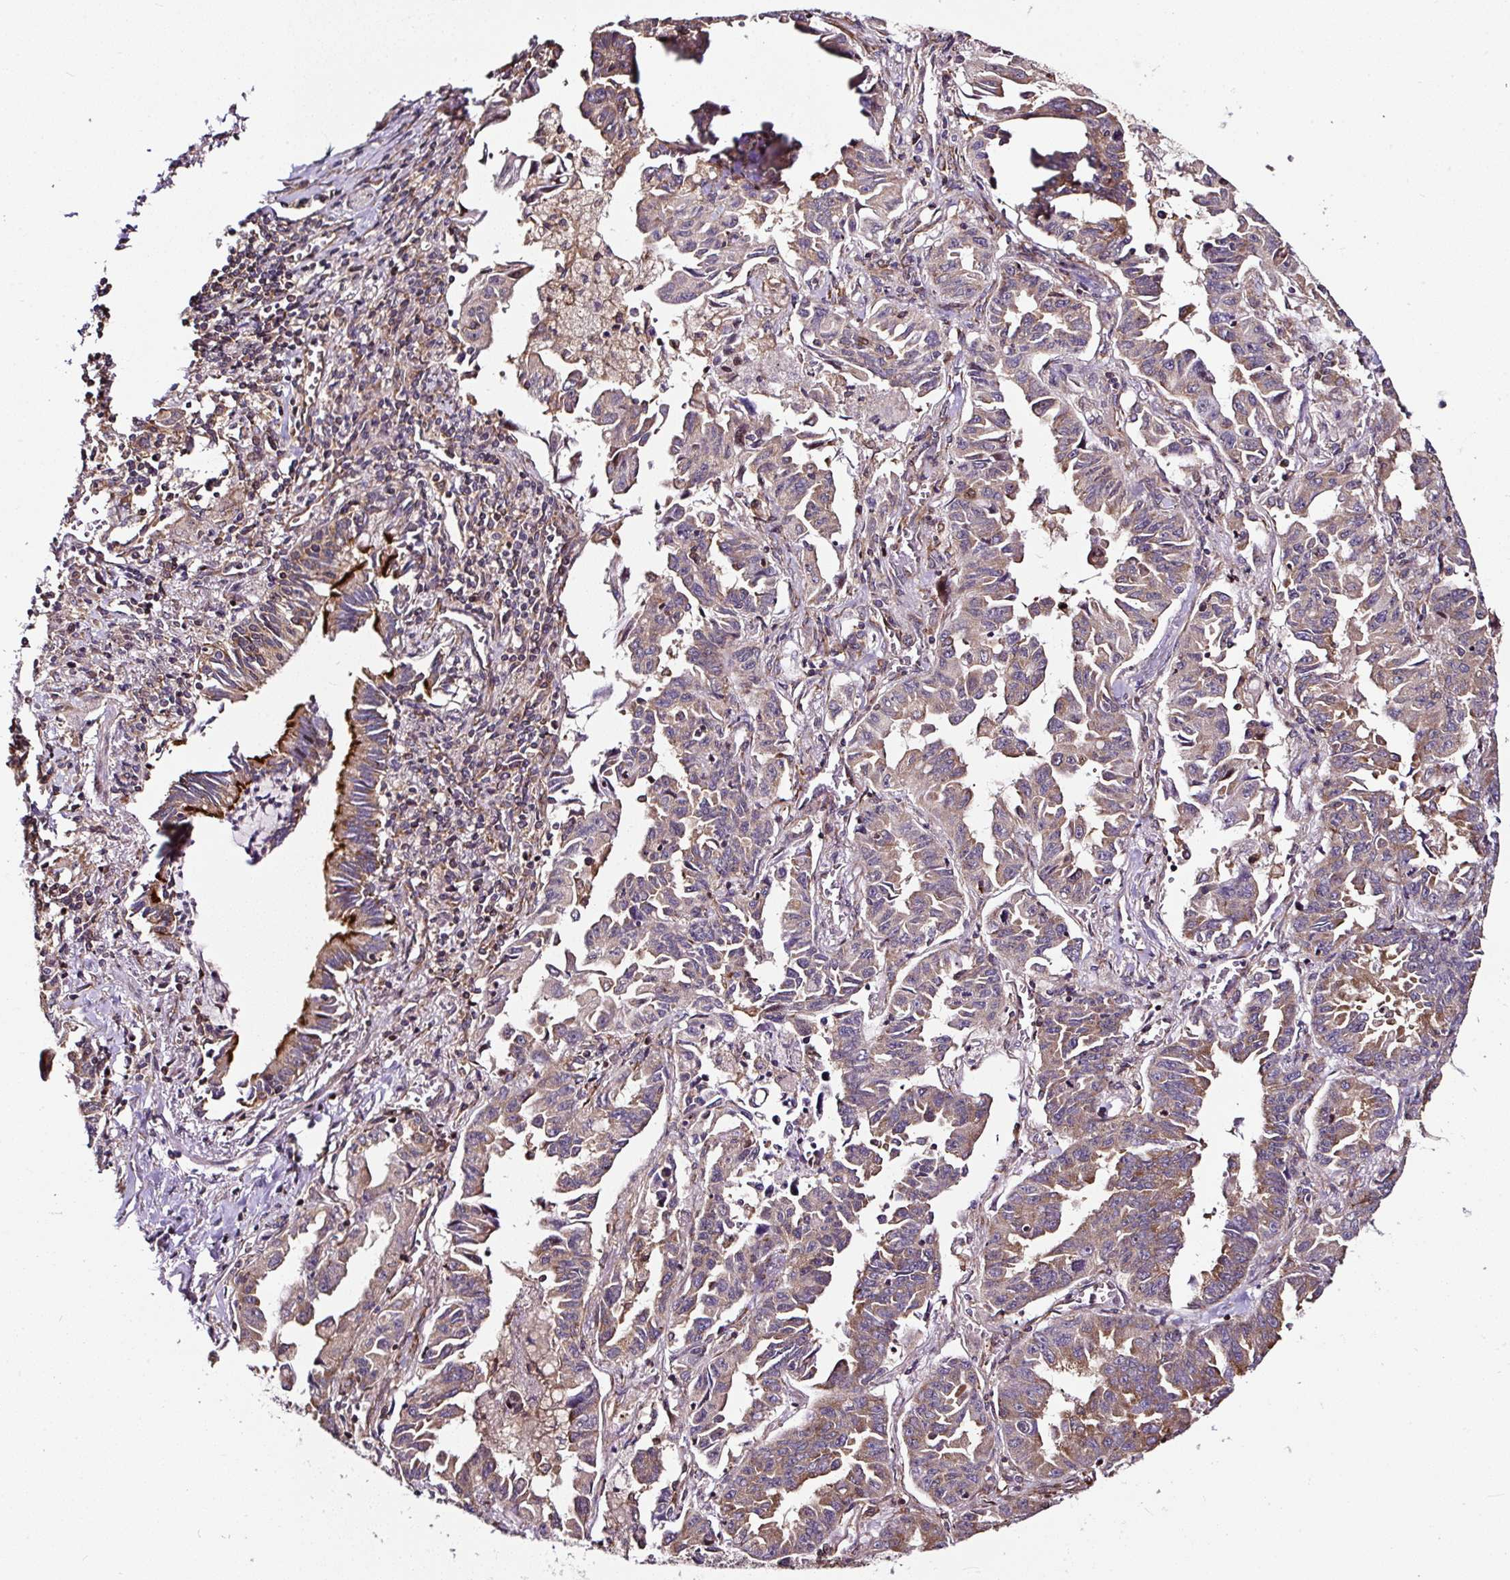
{"staining": {"intensity": "moderate", "quantity": "25%-75%", "location": "cytoplasmic/membranous"}, "tissue": "lung cancer", "cell_type": "Tumor cells", "image_type": "cancer", "snomed": [{"axis": "morphology", "description": "Adenocarcinoma, NOS"}, {"axis": "topography", "description": "Lung"}], "caption": "A medium amount of moderate cytoplasmic/membranous positivity is identified in about 25%-75% of tumor cells in lung cancer (adenocarcinoma) tissue.", "gene": "KDM4E", "patient": {"sex": "female", "age": 51}}